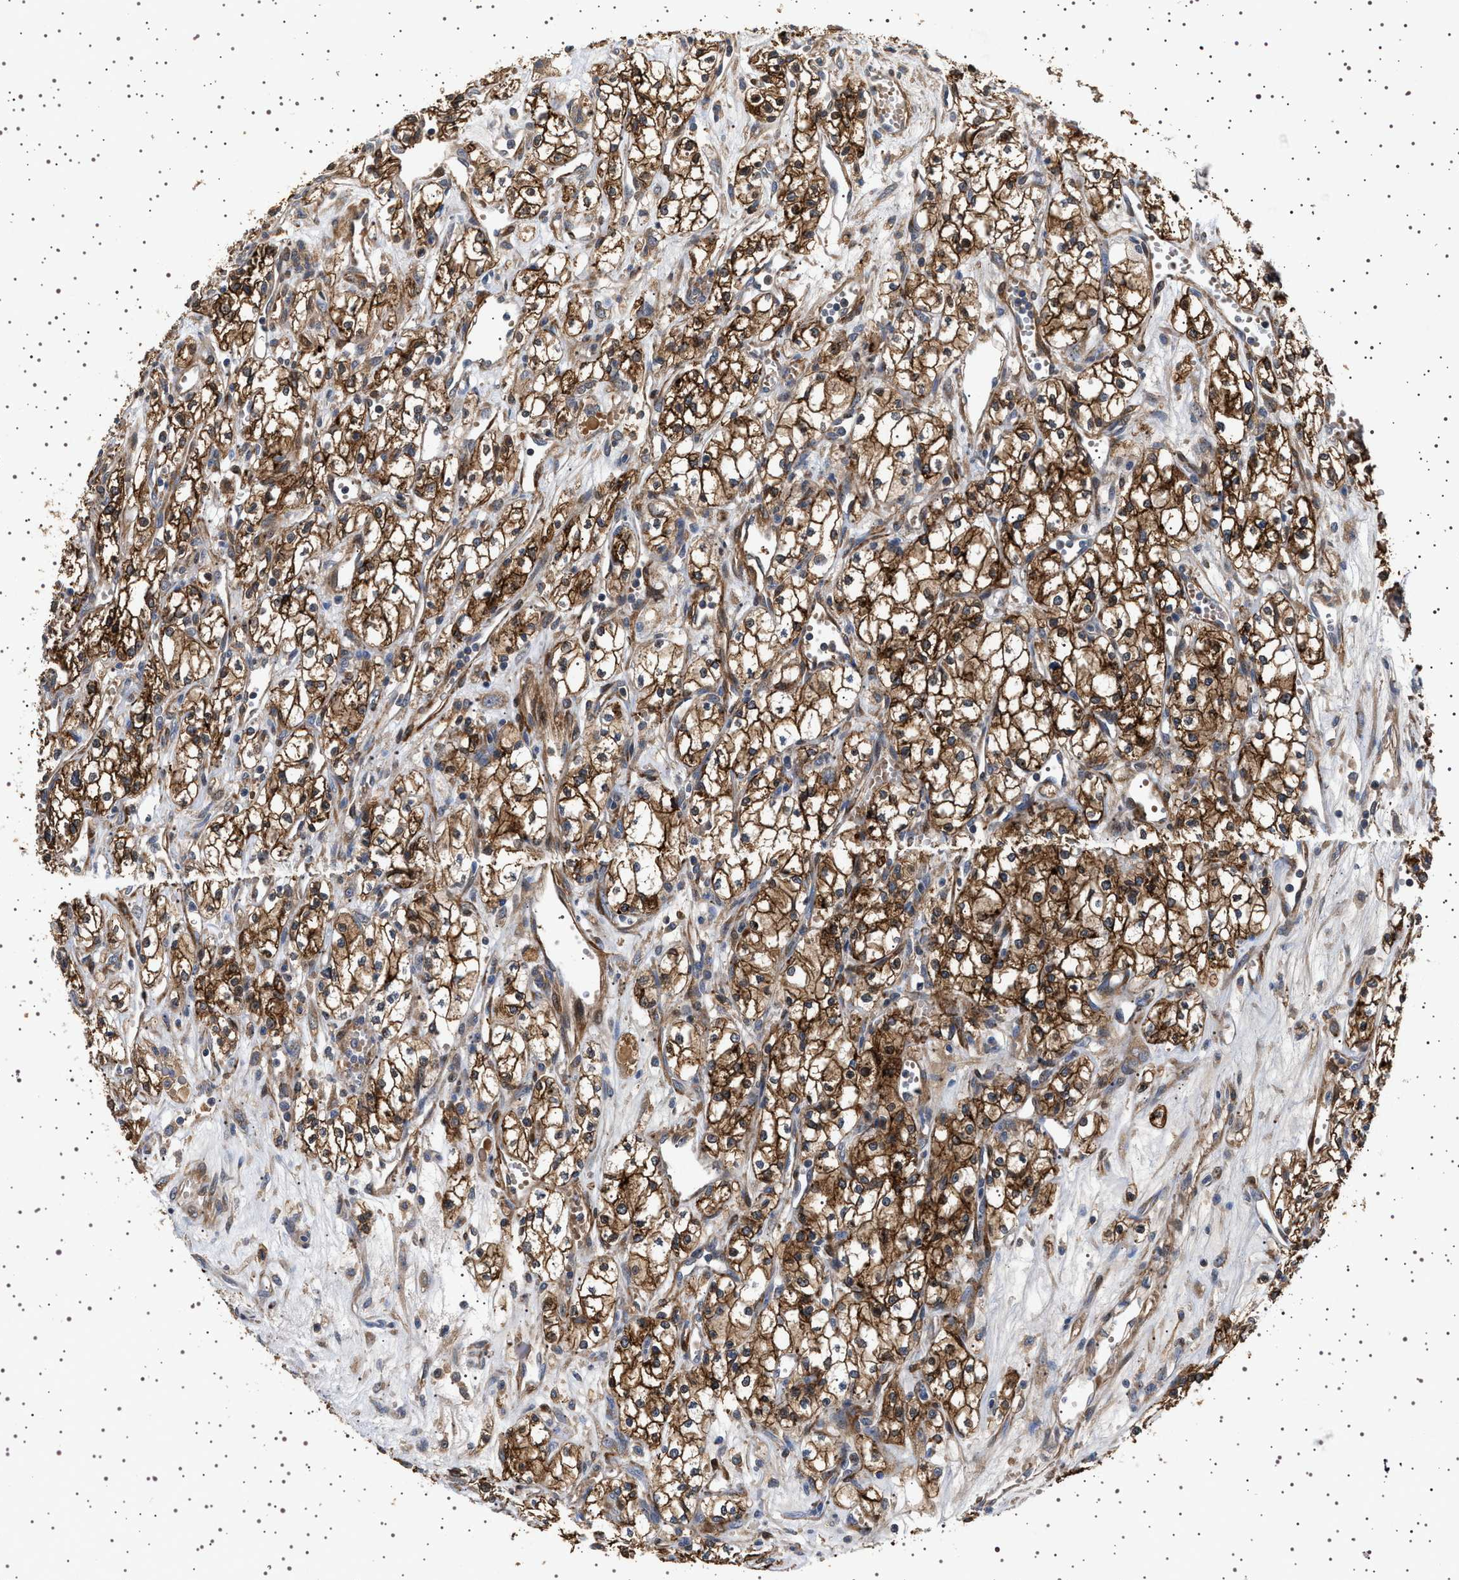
{"staining": {"intensity": "moderate", "quantity": ">75%", "location": "cytoplasmic/membranous"}, "tissue": "renal cancer", "cell_type": "Tumor cells", "image_type": "cancer", "snomed": [{"axis": "morphology", "description": "Adenocarcinoma, NOS"}, {"axis": "topography", "description": "Kidney"}], "caption": "The histopathology image displays a brown stain indicating the presence of a protein in the cytoplasmic/membranous of tumor cells in adenocarcinoma (renal).", "gene": "GUCY1B1", "patient": {"sex": "male", "age": 59}}